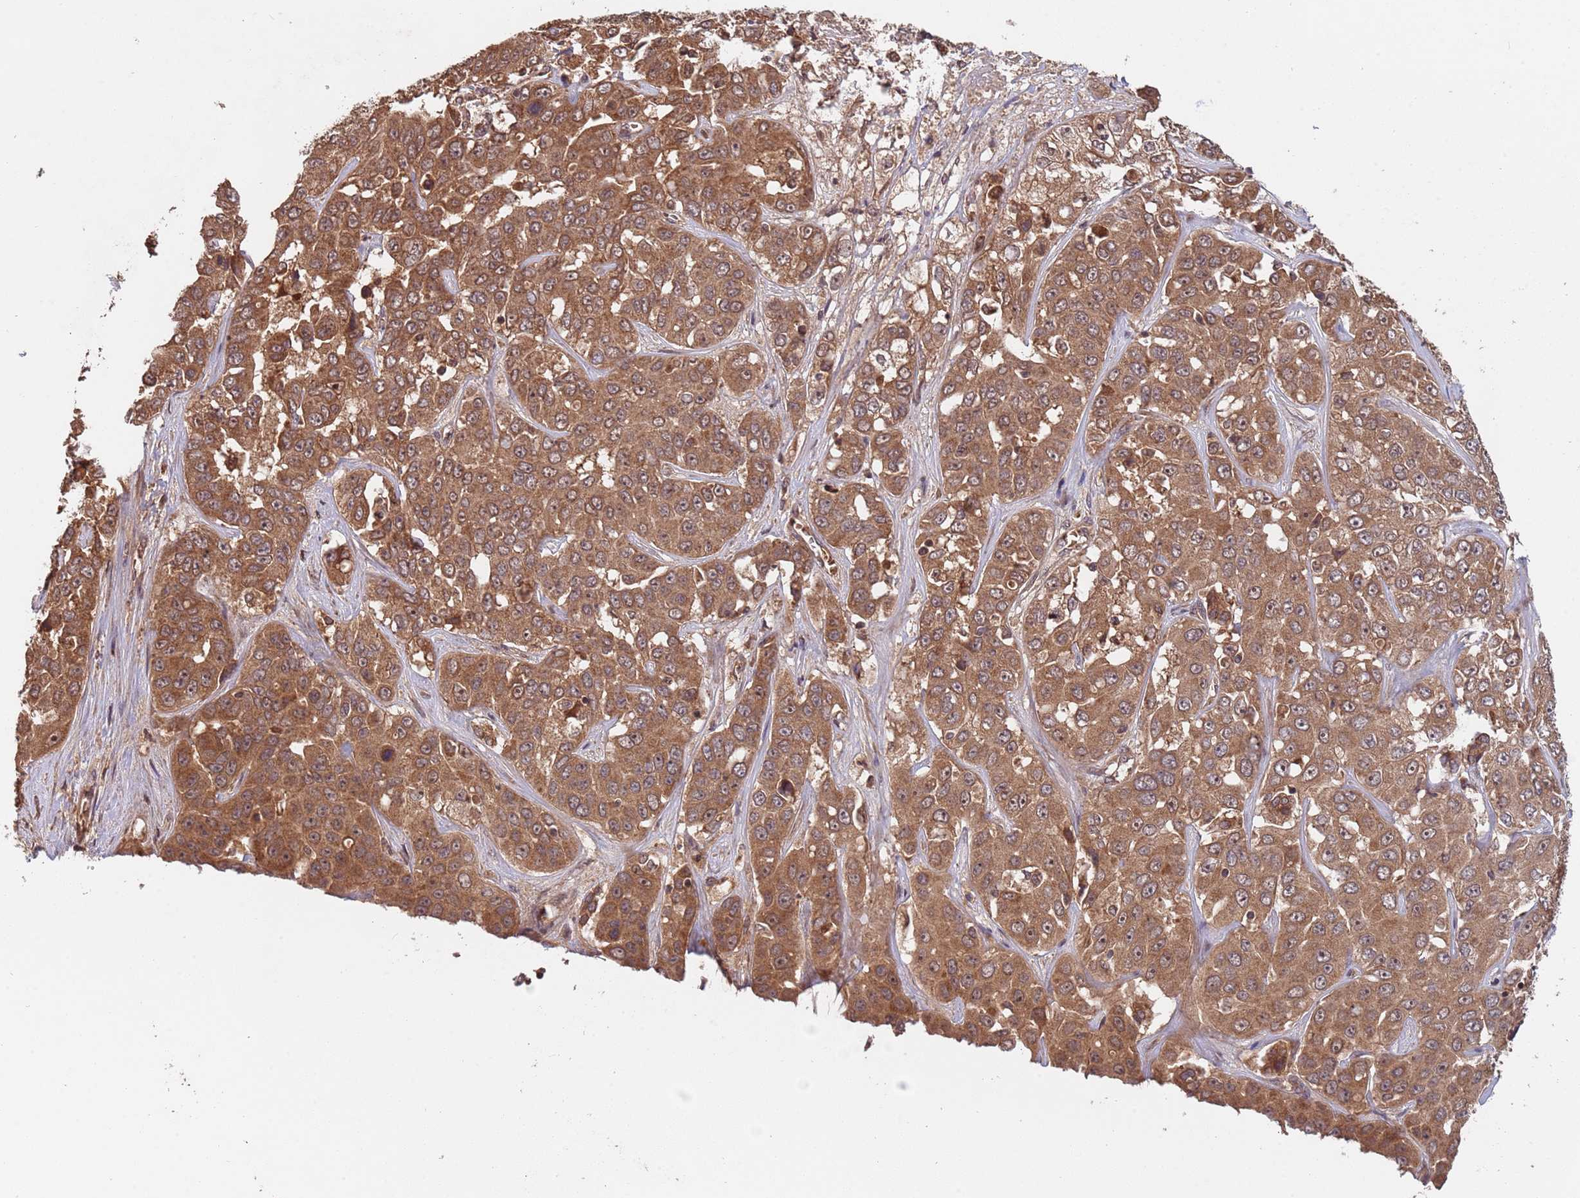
{"staining": {"intensity": "moderate", "quantity": ">75%", "location": "cytoplasmic/membranous,nuclear"}, "tissue": "liver cancer", "cell_type": "Tumor cells", "image_type": "cancer", "snomed": [{"axis": "morphology", "description": "Cholangiocarcinoma"}, {"axis": "topography", "description": "Liver"}], "caption": "A micrograph of human liver cancer (cholangiocarcinoma) stained for a protein demonstrates moderate cytoplasmic/membranous and nuclear brown staining in tumor cells.", "gene": "ERI1", "patient": {"sex": "female", "age": 52}}